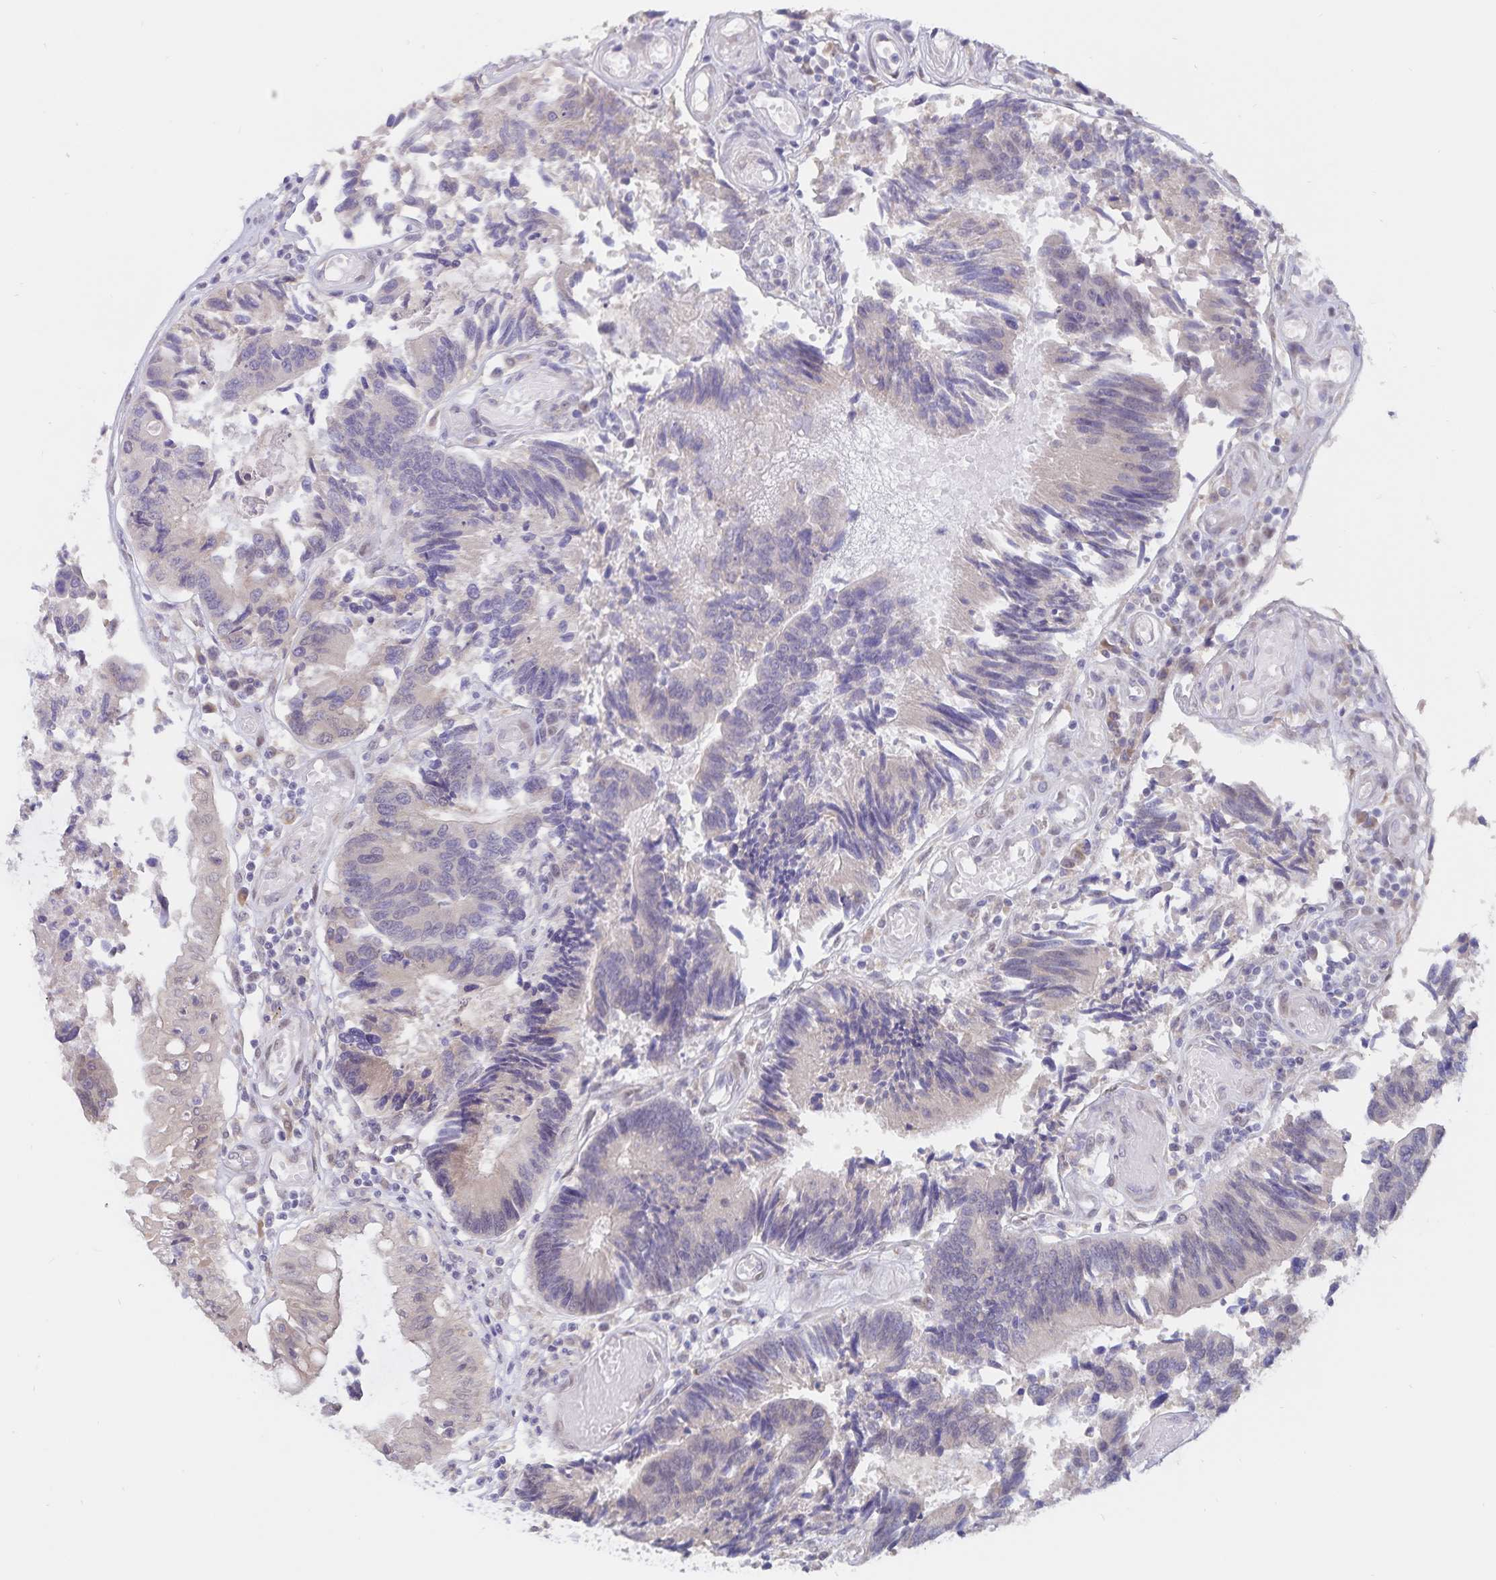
{"staining": {"intensity": "weak", "quantity": "<25%", "location": "cytoplasmic/membranous"}, "tissue": "colorectal cancer", "cell_type": "Tumor cells", "image_type": "cancer", "snomed": [{"axis": "morphology", "description": "Adenocarcinoma, NOS"}, {"axis": "topography", "description": "Colon"}], "caption": "A micrograph of adenocarcinoma (colorectal) stained for a protein displays no brown staining in tumor cells.", "gene": "ATP2A2", "patient": {"sex": "female", "age": 67}}